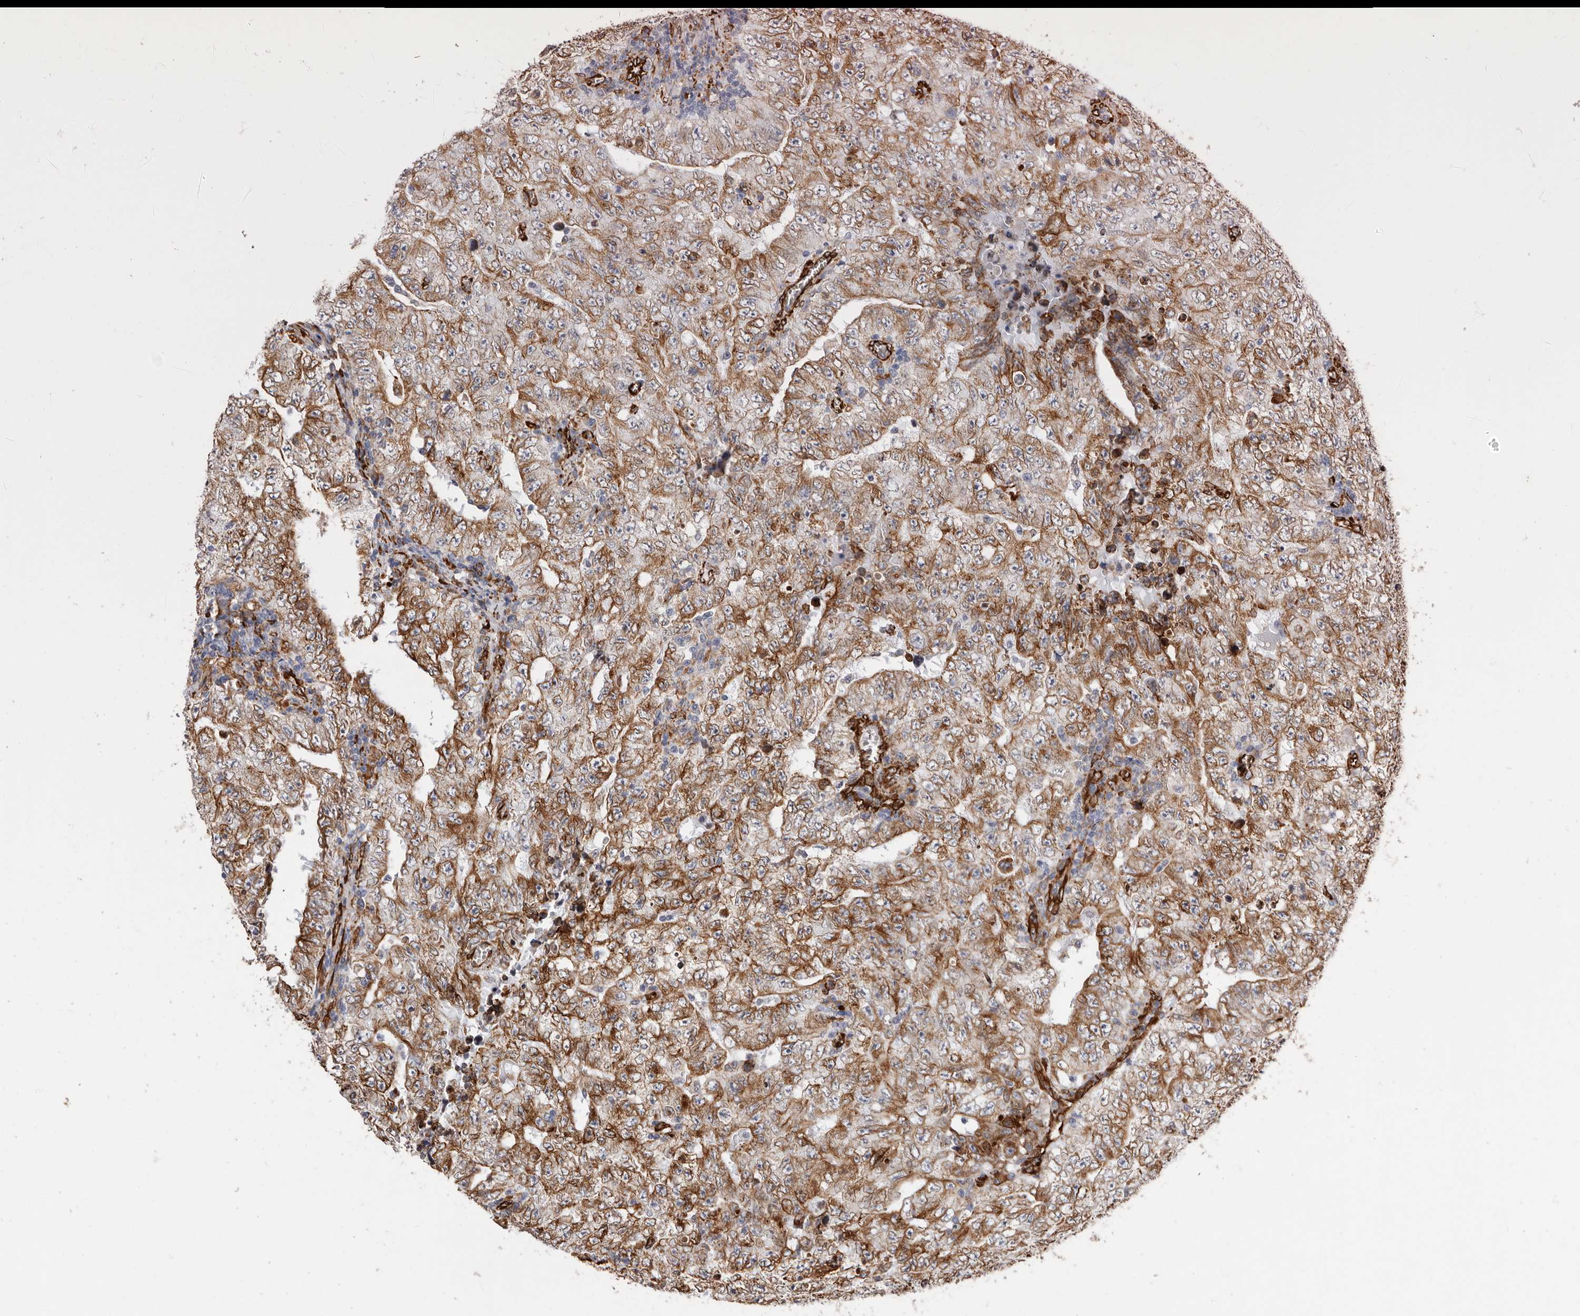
{"staining": {"intensity": "moderate", "quantity": ">75%", "location": "cytoplasmic/membranous"}, "tissue": "testis cancer", "cell_type": "Tumor cells", "image_type": "cancer", "snomed": [{"axis": "morphology", "description": "Carcinoma, Embryonal, NOS"}, {"axis": "topography", "description": "Testis"}], "caption": "Immunohistochemistry (IHC) (DAB (3,3'-diaminobenzidine)) staining of embryonal carcinoma (testis) shows moderate cytoplasmic/membranous protein expression in approximately >75% of tumor cells.", "gene": "SEMA3E", "patient": {"sex": "male", "age": 26}}